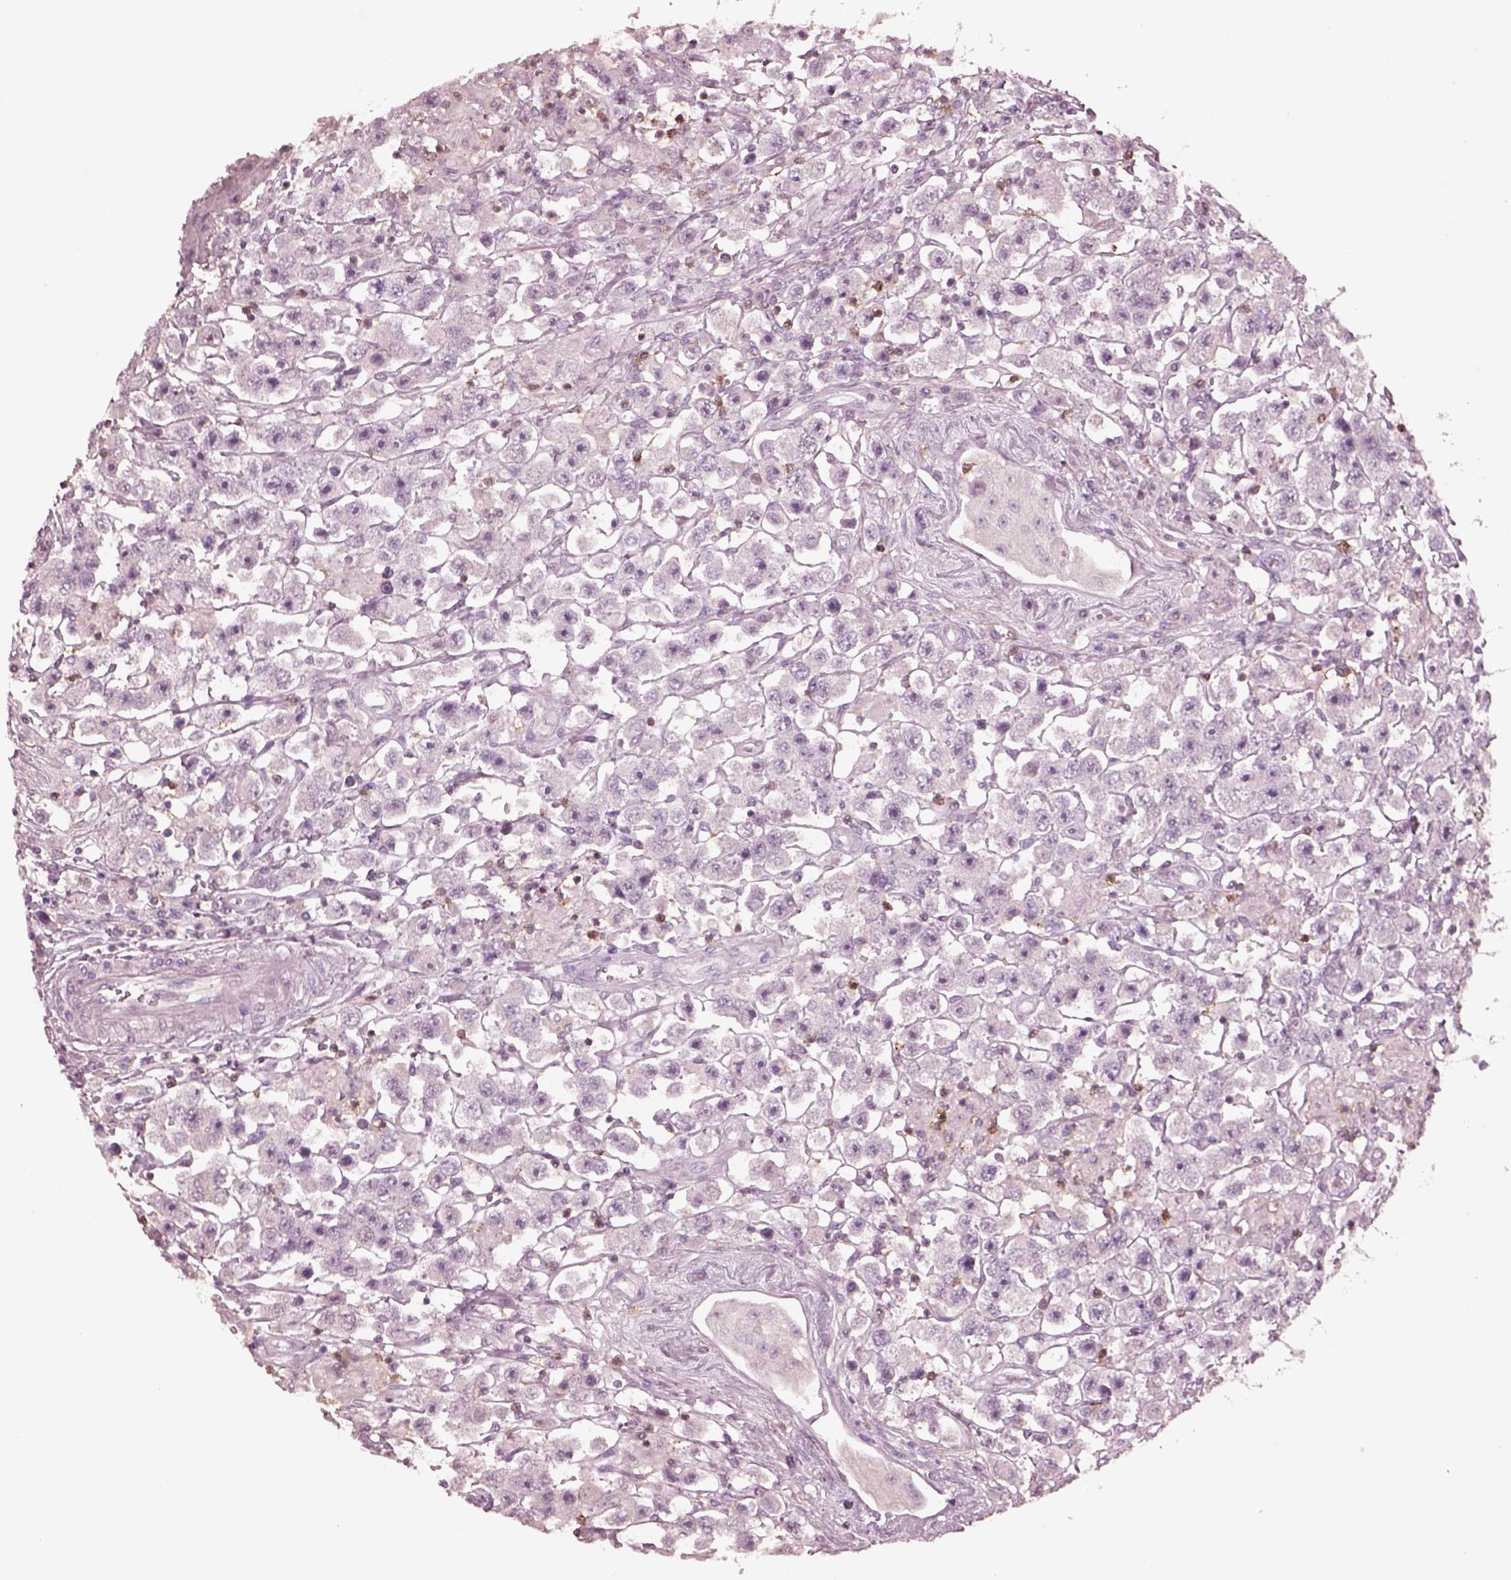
{"staining": {"intensity": "negative", "quantity": "none", "location": "none"}, "tissue": "testis cancer", "cell_type": "Tumor cells", "image_type": "cancer", "snomed": [{"axis": "morphology", "description": "Seminoma, NOS"}, {"axis": "topography", "description": "Testis"}], "caption": "An IHC image of testis cancer (seminoma) is shown. There is no staining in tumor cells of testis cancer (seminoma).", "gene": "PDCD1", "patient": {"sex": "male", "age": 45}}